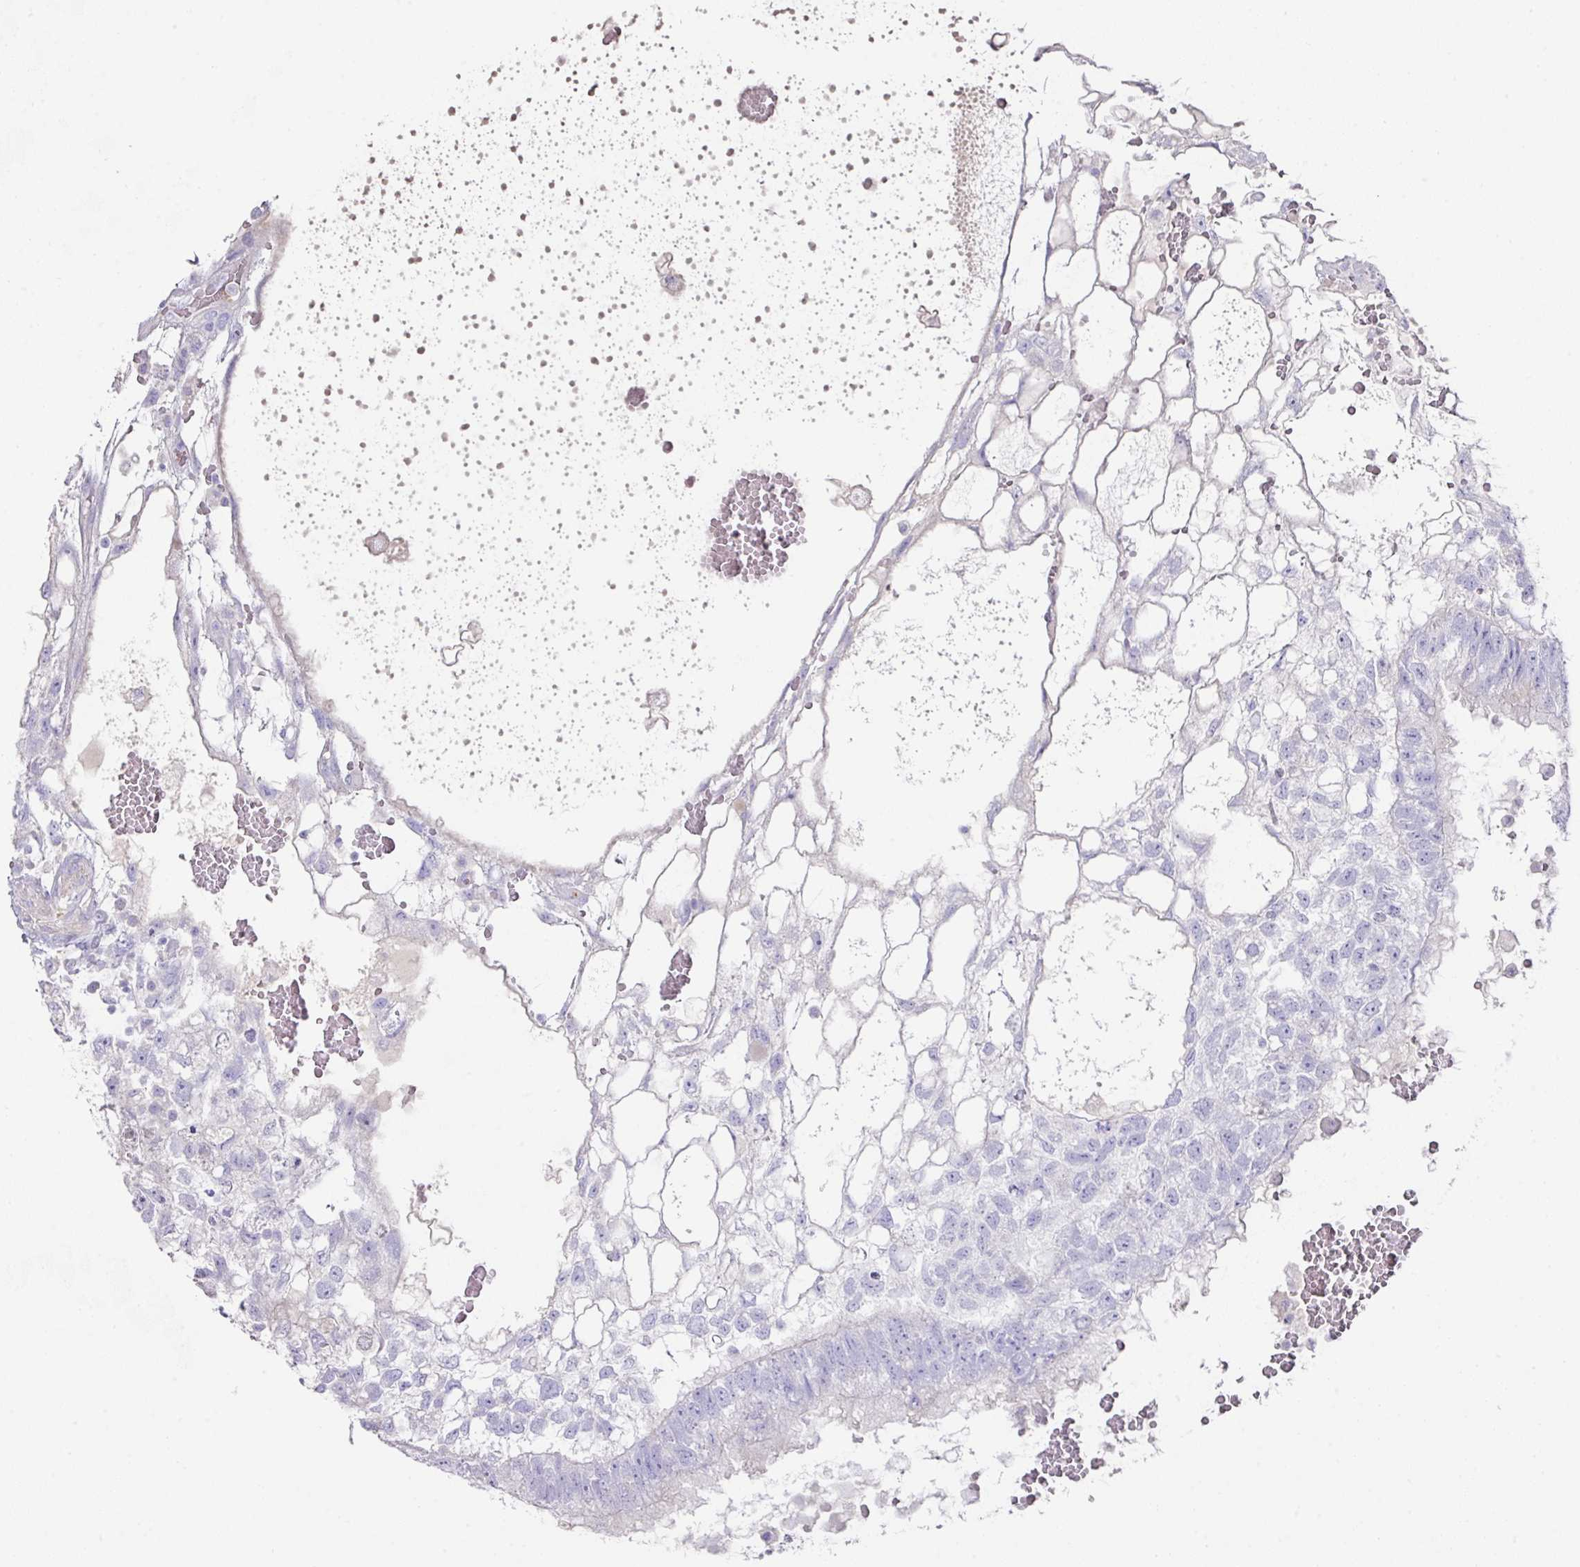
{"staining": {"intensity": "negative", "quantity": "none", "location": "none"}, "tissue": "testis cancer", "cell_type": "Tumor cells", "image_type": "cancer", "snomed": [{"axis": "morphology", "description": "Normal tissue, NOS"}, {"axis": "morphology", "description": "Carcinoma, Embryonal, NOS"}, {"axis": "topography", "description": "Testis"}], "caption": "DAB immunohistochemical staining of embryonal carcinoma (testis) shows no significant positivity in tumor cells. Nuclei are stained in blue.", "gene": "TARM1", "patient": {"sex": "male", "age": 32}}